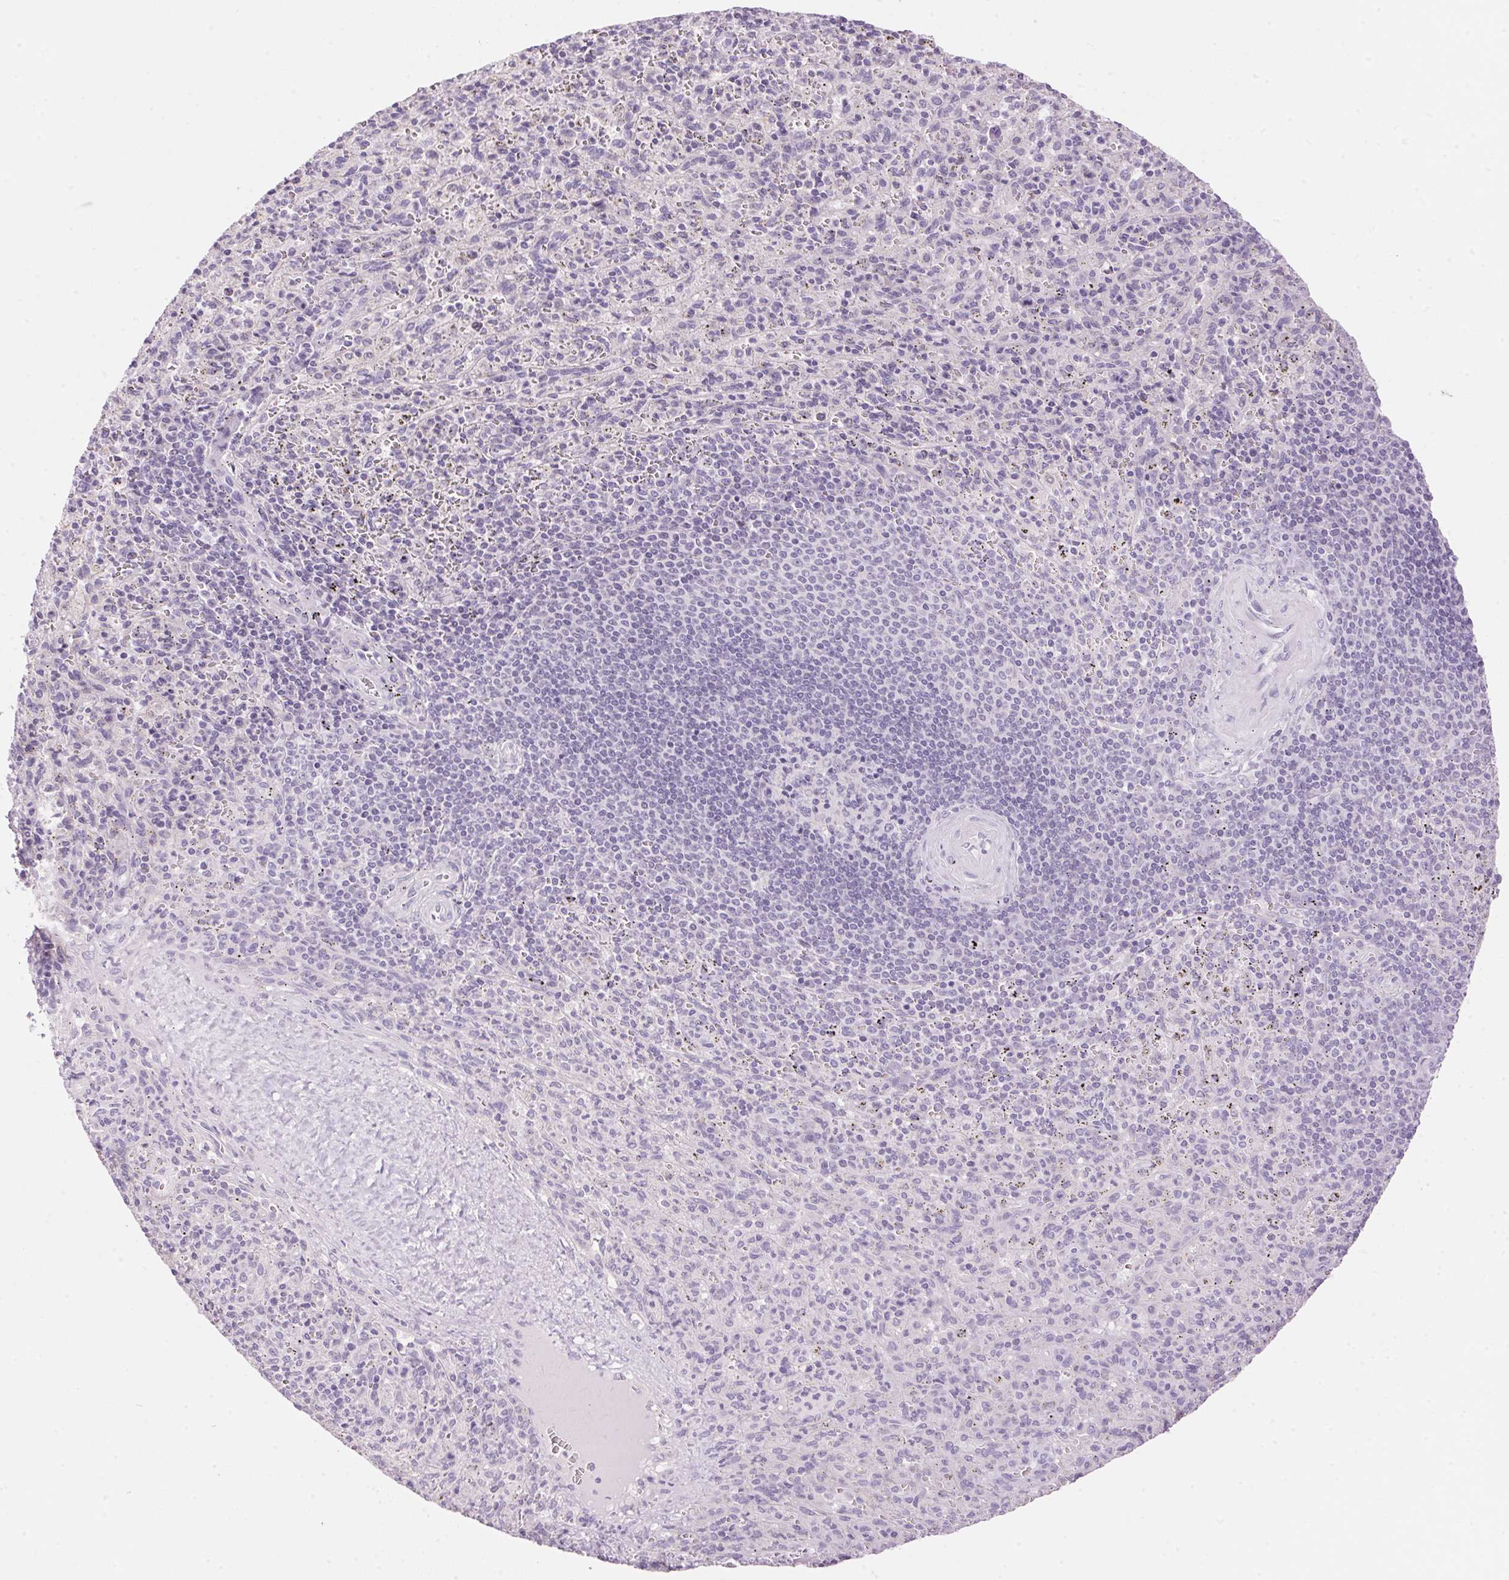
{"staining": {"intensity": "negative", "quantity": "none", "location": "none"}, "tissue": "spleen", "cell_type": "Cells in red pulp", "image_type": "normal", "snomed": [{"axis": "morphology", "description": "Normal tissue, NOS"}, {"axis": "topography", "description": "Spleen"}], "caption": "This photomicrograph is of unremarkable spleen stained with IHC to label a protein in brown with the nuclei are counter-stained blue. There is no staining in cells in red pulp.", "gene": "HSD17B2", "patient": {"sex": "male", "age": 57}}